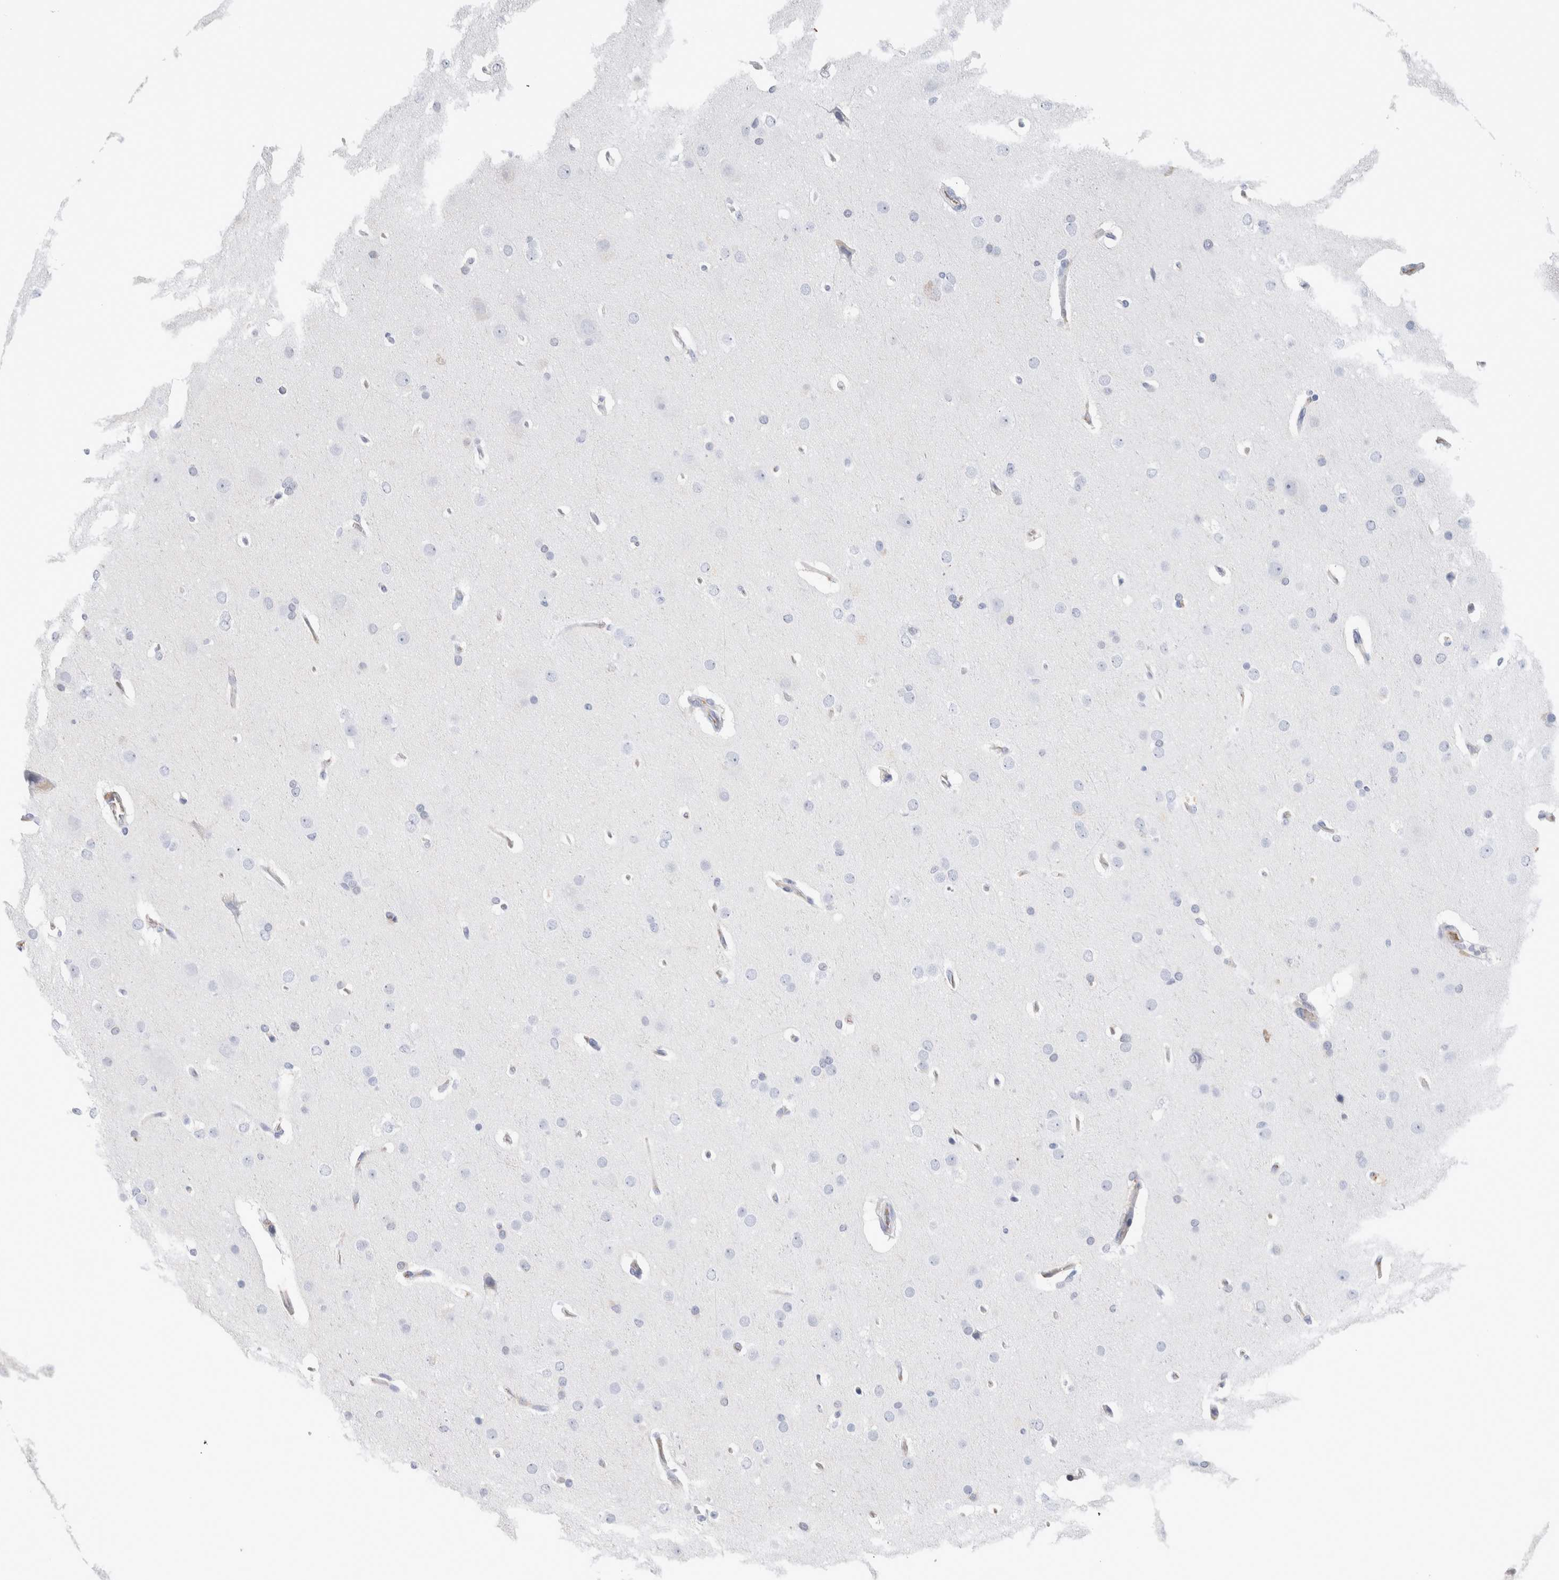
{"staining": {"intensity": "negative", "quantity": "none", "location": "none"}, "tissue": "glioma", "cell_type": "Tumor cells", "image_type": "cancer", "snomed": [{"axis": "morphology", "description": "Glioma, malignant, Low grade"}, {"axis": "topography", "description": "Brain"}], "caption": "This image is of malignant glioma (low-grade) stained with immunohistochemistry to label a protein in brown with the nuclei are counter-stained blue. There is no expression in tumor cells. (Immunohistochemistry, brightfield microscopy, high magnification).", "gene": "CA1", "patient": {"sex": "female", "age": 37}}